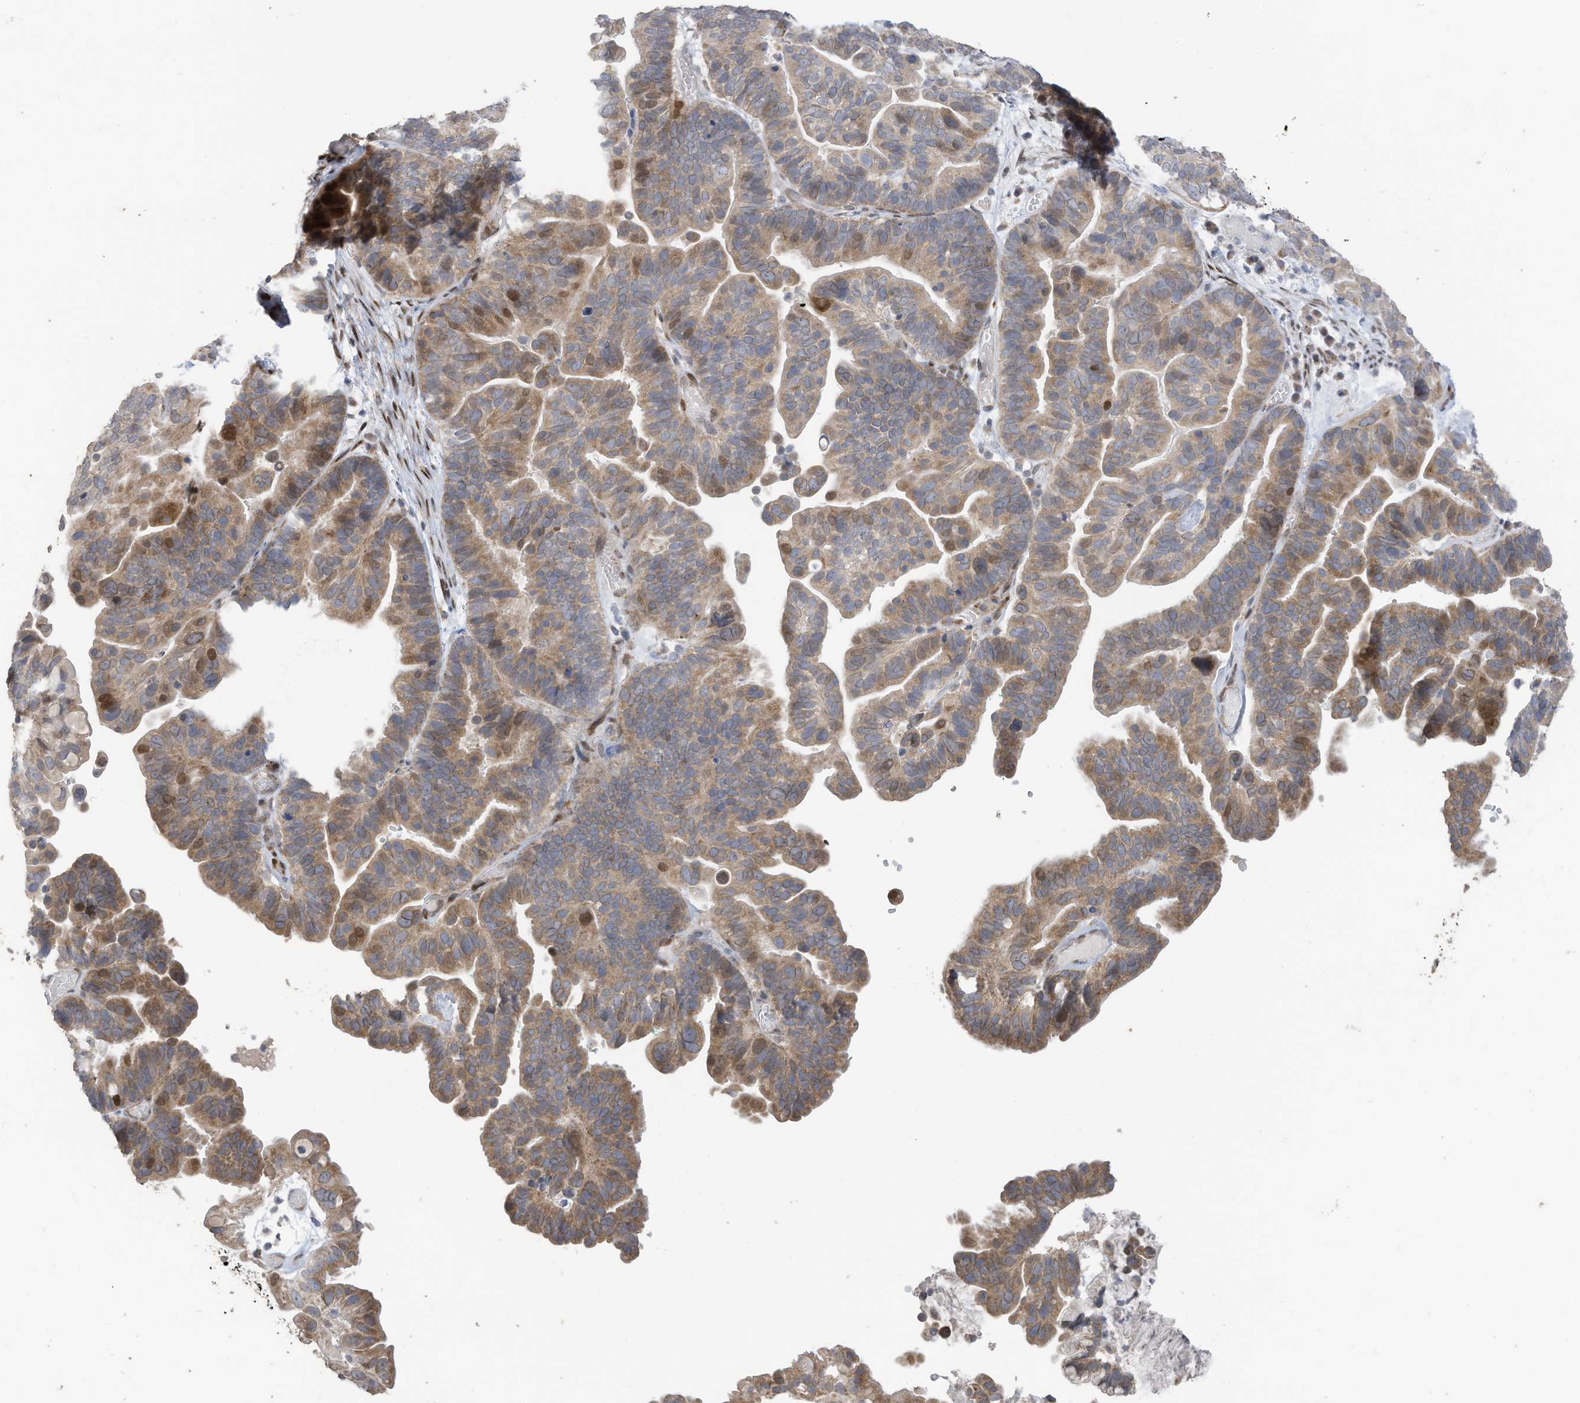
{"staining": {"intensity": "moderate", "quantity": "25%-75%", "location": "cytoplasmic/membranous,nuclear"}, "tissue": "ovarian cancer", "cell_type": "Tumor cells", "image_type": "cancer", "snomed": [{"axis": "morphology", "description": "Cystadenocarcinoma, serous, NOS"}, {"axis": "topography", "description": "Ovary"}], "caption": "DAB immunohistochemical staining of ovarian cancer exhibits moderate cytoplasmic/membranous and nuclear protein positivity in approximately 25%-75% of tumor cells.", "gene": "RABL3", "patient": {"sex": "female", "age": 56}}